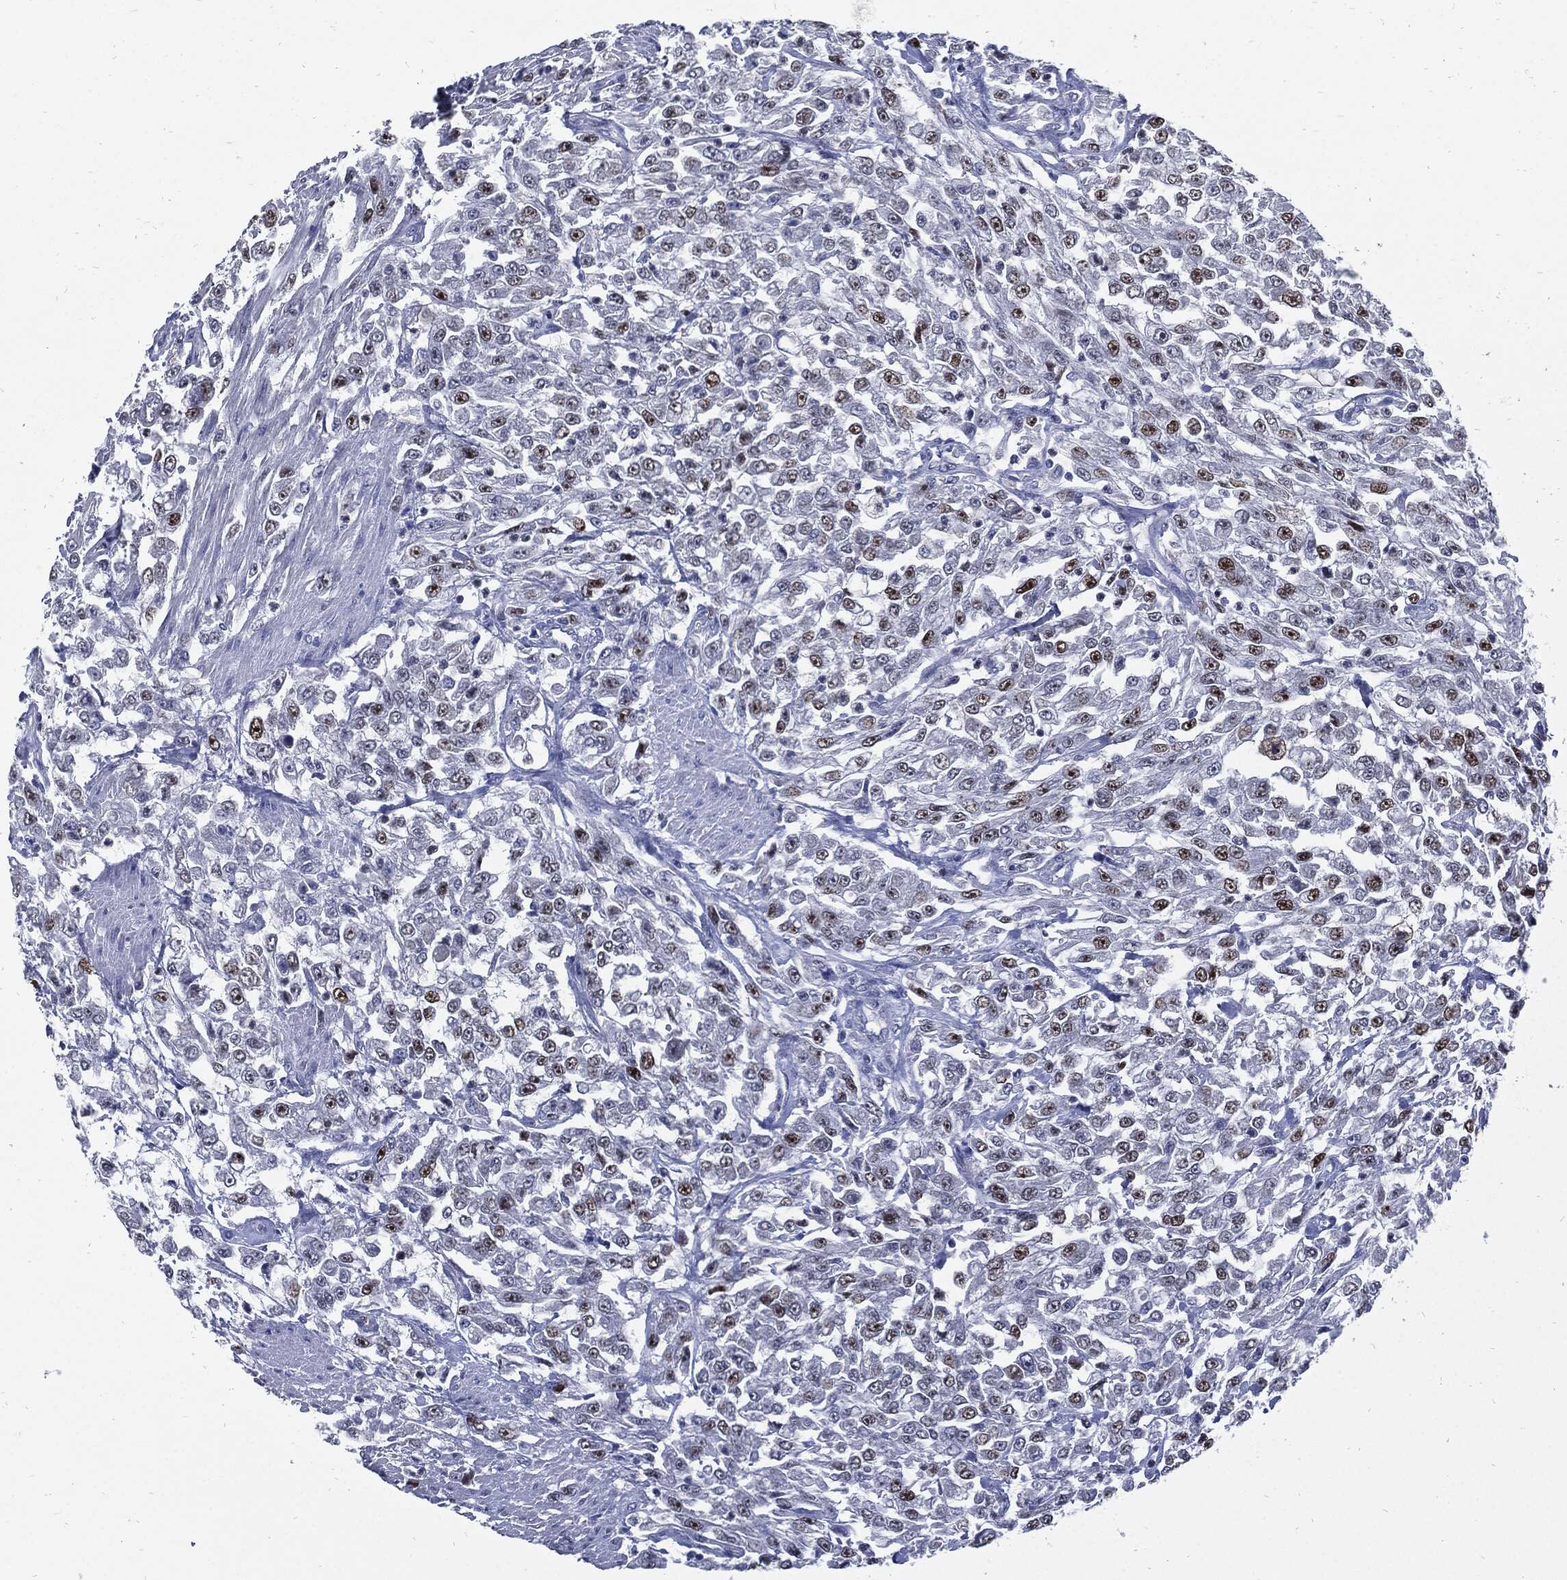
{"staining": {"intensity": "moderate", "quantity": "25%-75%", "location": "nuclear"}, "tissue": "urothelial cancer", "cell_type": "Tumor cells", "image_type": "cancer", "snomed": [{"axis": "morphology", "description": "Urothelial carcinoma, High grade"}, {"axis": "topography", "description": "Urinary bladder"}], "caption": "Protein staining by immunohistochemistry (IHC) reveals moderate nuclear staining in about 25%-75% of tumor cells in urothelial cancer.", "gene": "NBN", "patient": {"sex": "male", "age": 46}}